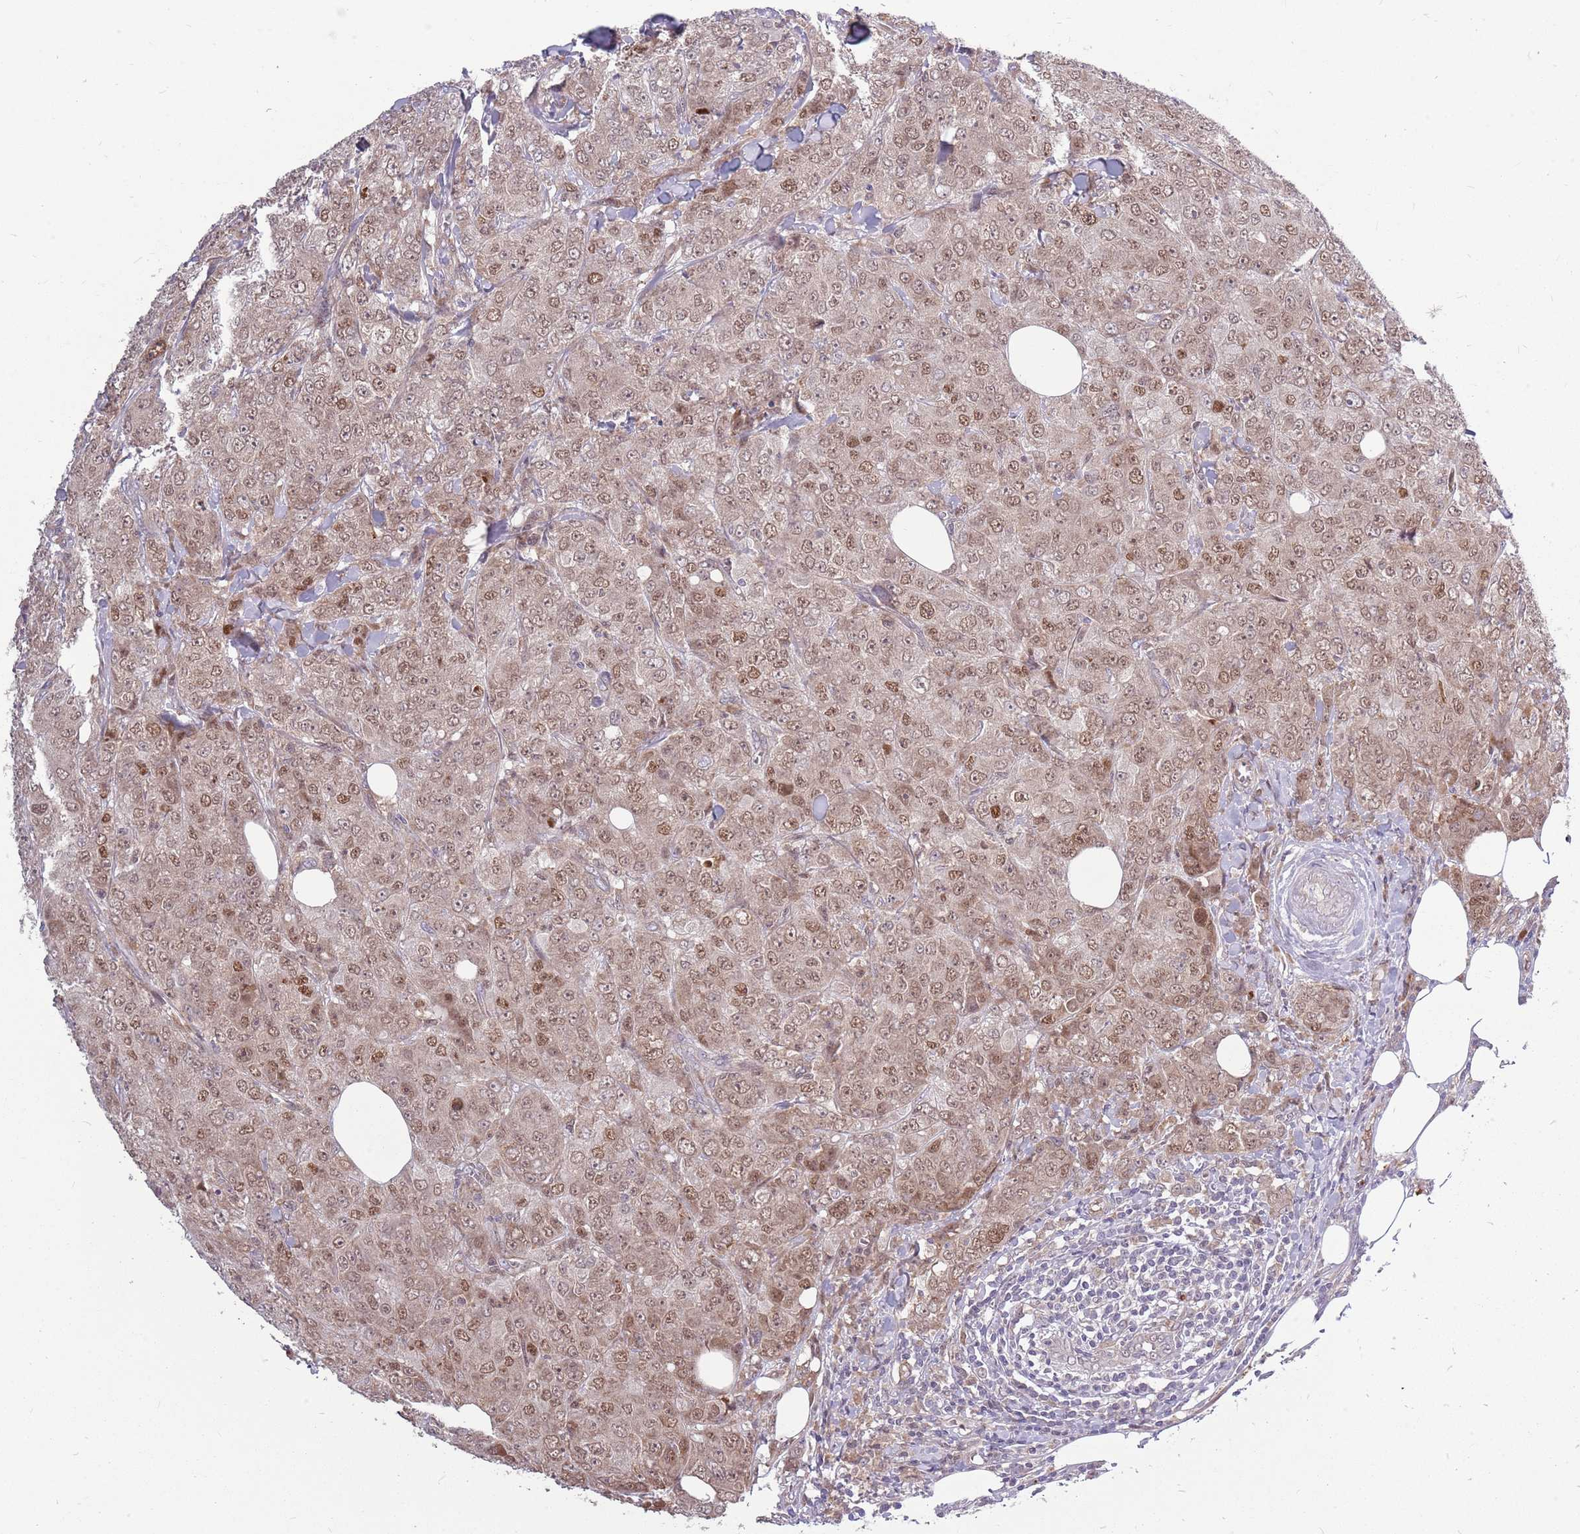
{"staining": {"intensity": "moderate", "quantity": ">75%", "location": "cytoplasmic/membranous,nuclear"}, "tissue": "breast cancer", "cell_type": "Tumor cells", "image_type": "cancer", "snomed": [{"axis": "morphology", "description": "Duct carcinoma"}, {"axis": "topography", "description": "Breast"}], "caption": "Immunohistochemical staining of human breast intraductal carcinoma exhibits moderate cytoplasmic/membranous and nuclear protein positivity in approximately >75% of tumor cells.", "gene": "PPP1R27", "patient": {"sex": "female", "age": 43}}